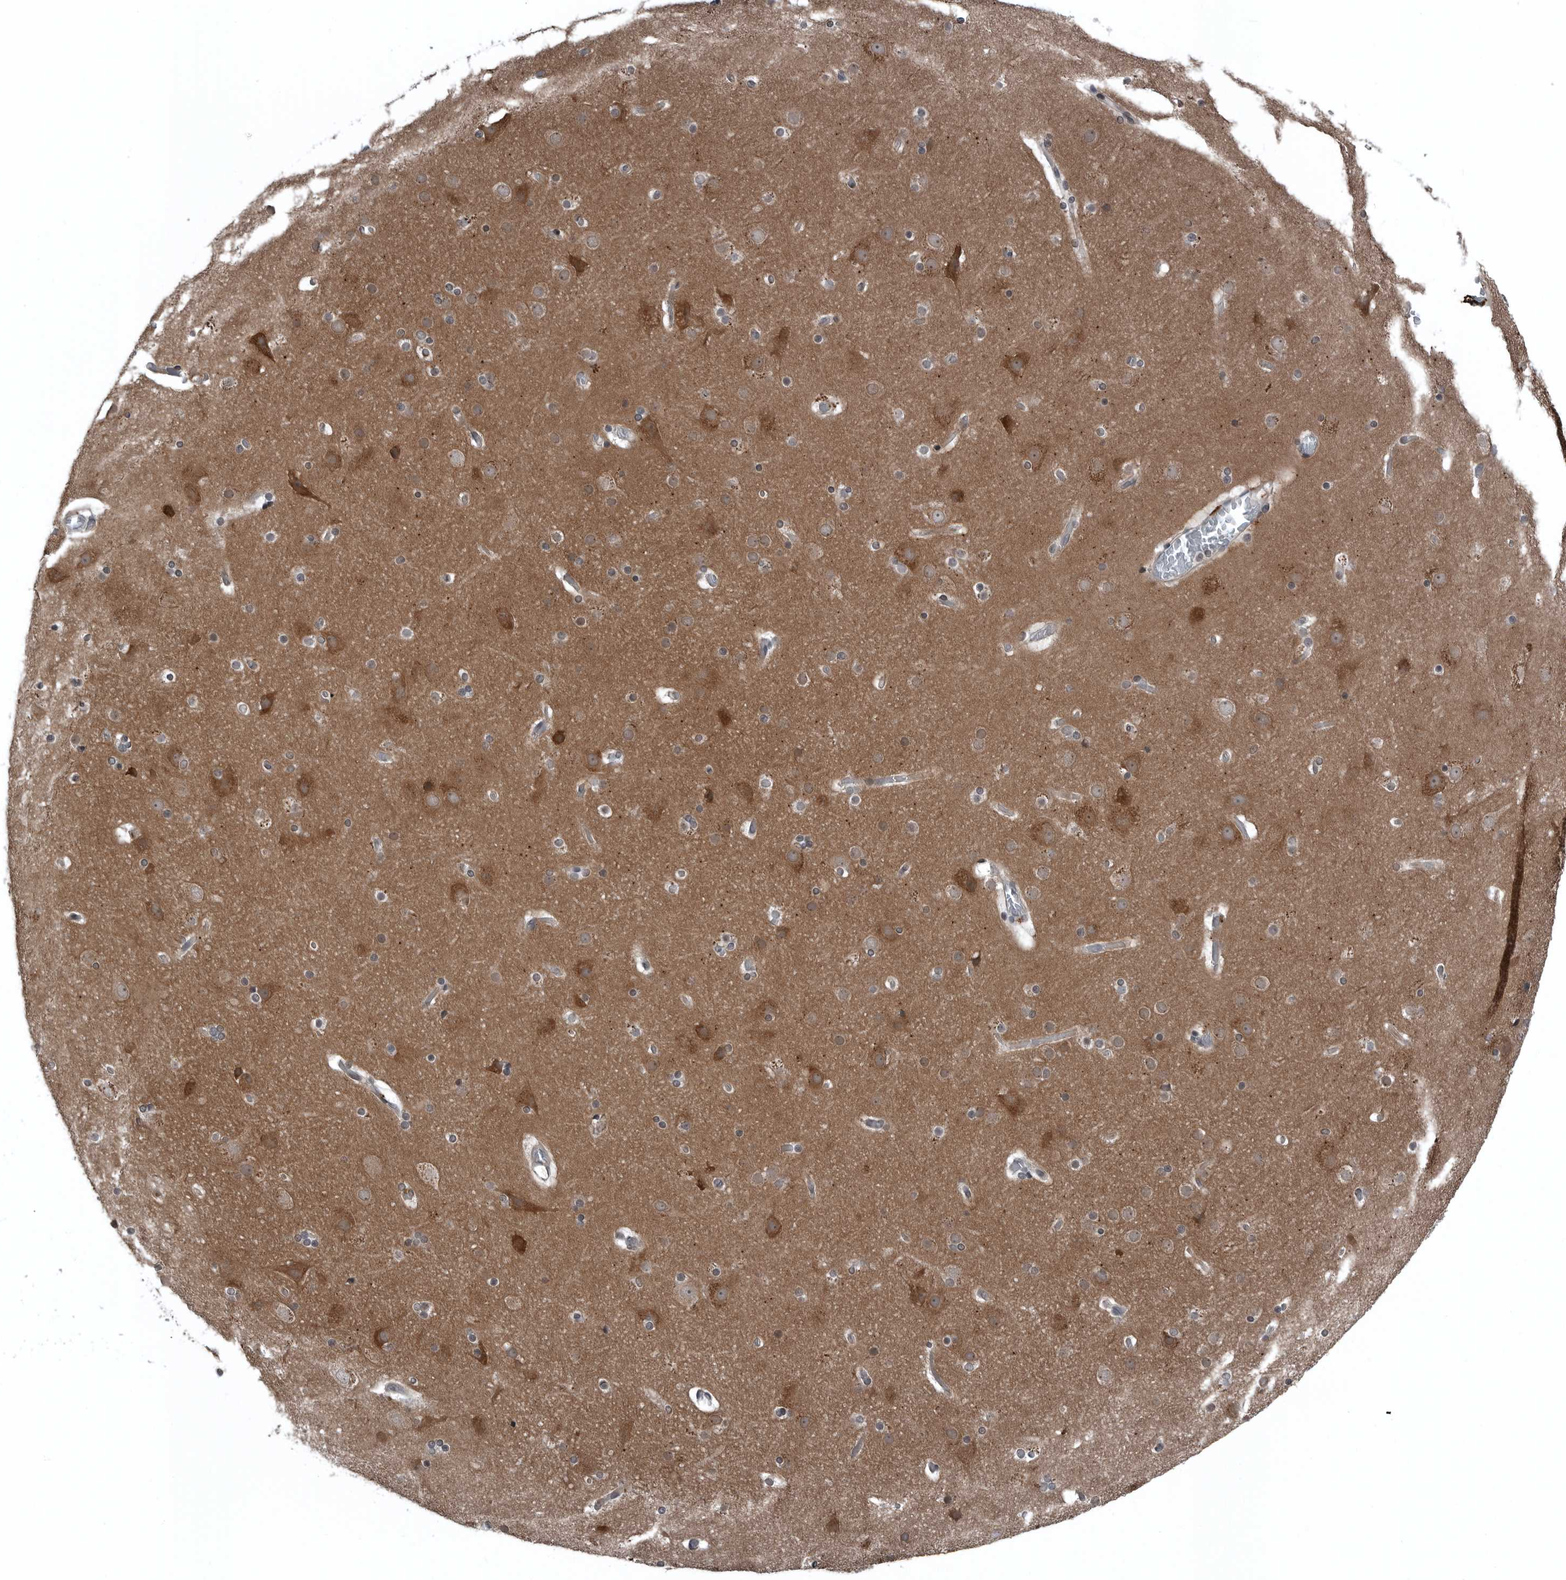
{"staining": {"intensity": "negative", "quantity": "none", "location": "none"}, "tissue": "cerebral cortex", "cell_type": "Endothelial cells", "image_type": "normal", "snomed": [{"axis": "morphology", "description": "Normal tissue, NOS"}, {"axis": "topography", "description": "Cerebral cortex"}], "caption": "IHC photomicrograph of benign cerebral cortex stained for a protein (brown), which reveals no positivity in endothelial cells.", "gene": "GAK", "patient": {"sex": "male", "age": 57}}